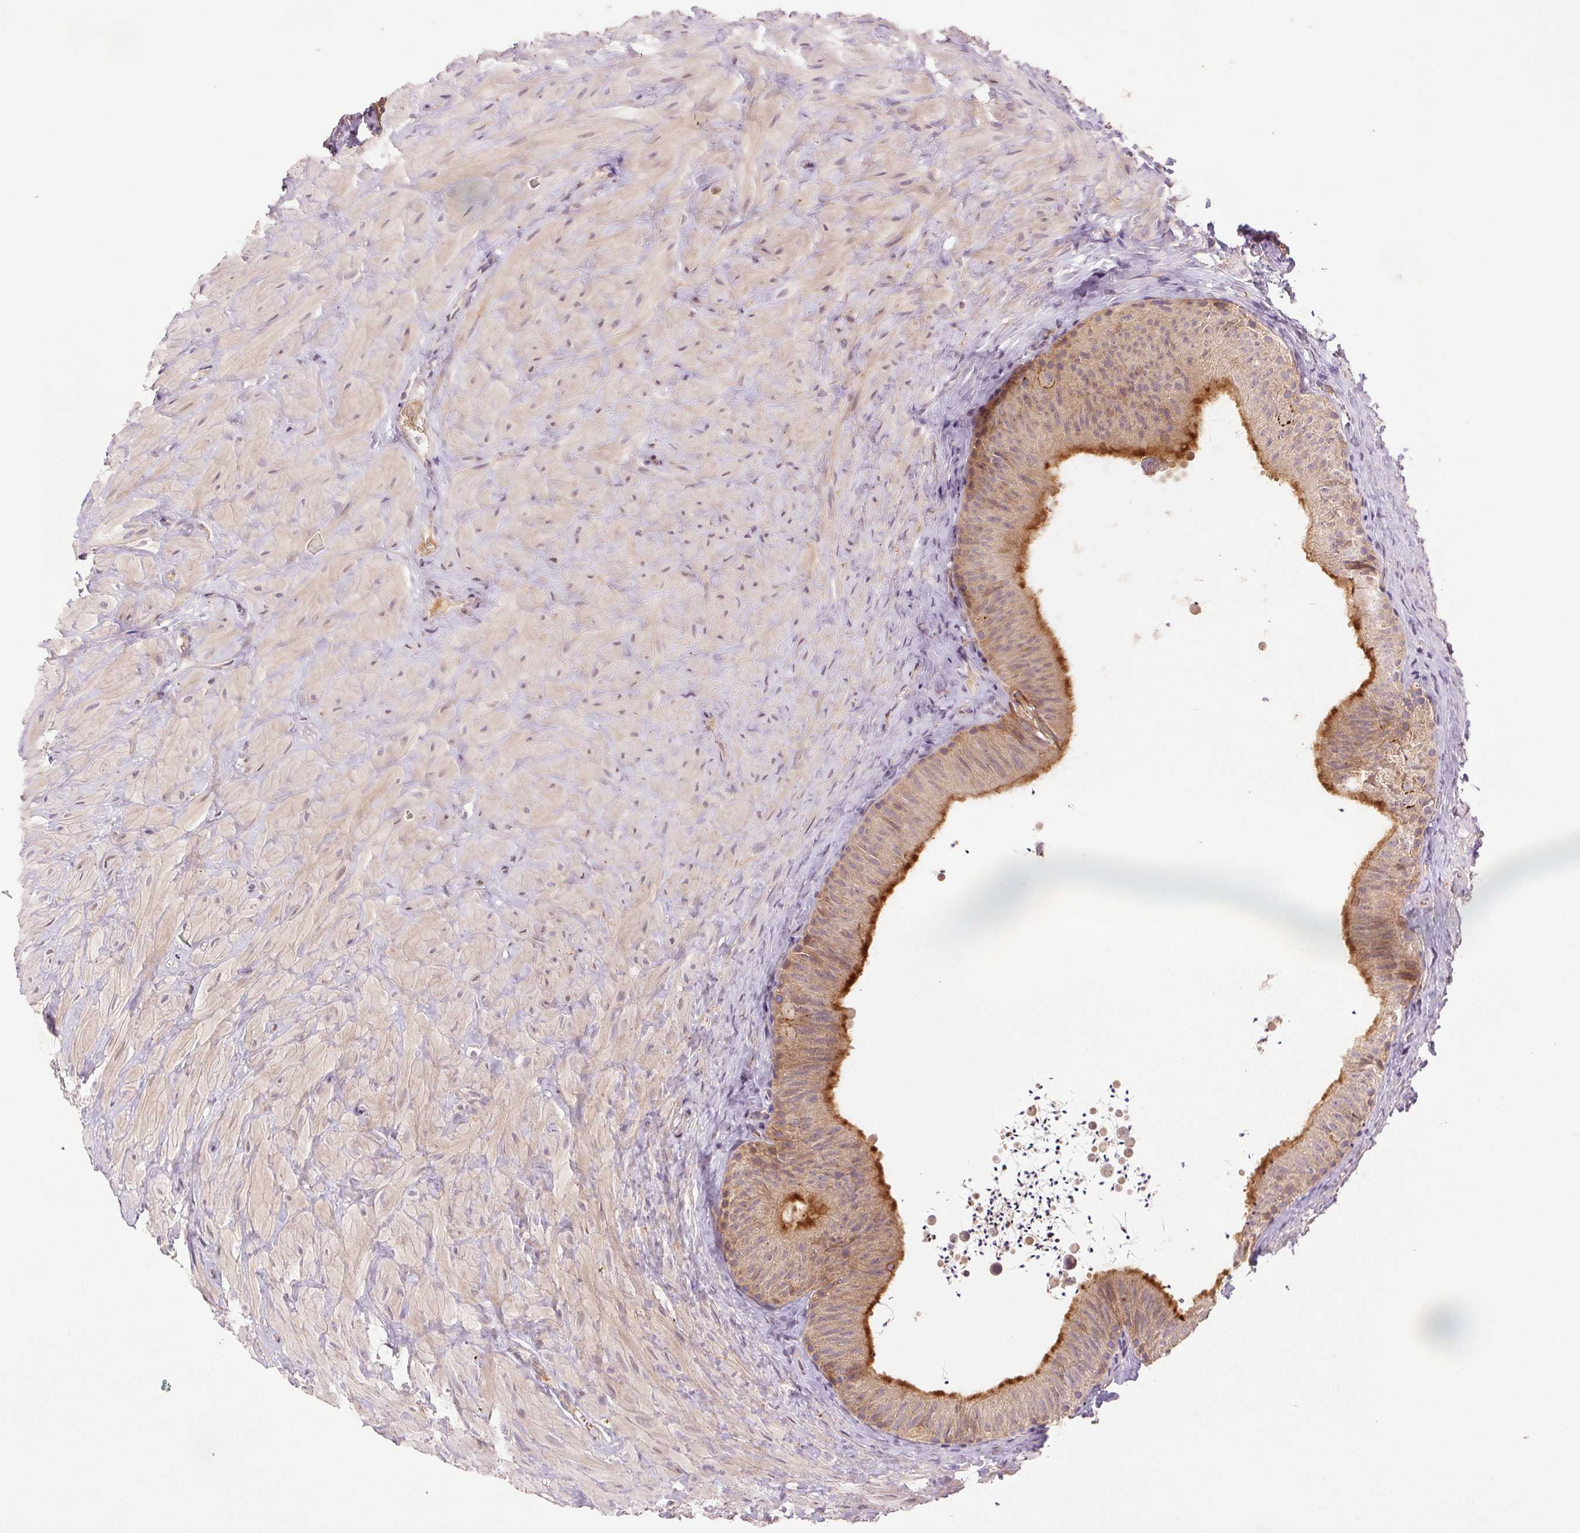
{"staining": {"intensity": "moderate", "quantity": ">75%", "location": "cytoplasmic/membranous"}, "tissue": "epididymis", "cell_type": "Glandular cells", "image_type": "normal", "snomed": [{"axis": "morphology", "description": "Normal tissue, NOS"}, {"axis": "topography", "description": "Epididymis, spermatic cord, NOS"}, {"axis": "topography", "description": "Epididymis"}], "caption": "This photomicrograph displays IHC staining of benign epididymis, with medium moderate cytoplasmic/membranous expression in about >75% of glandular cells.", "gene": "YIF1B", "patient": {"sex": "male", "age": 31}}